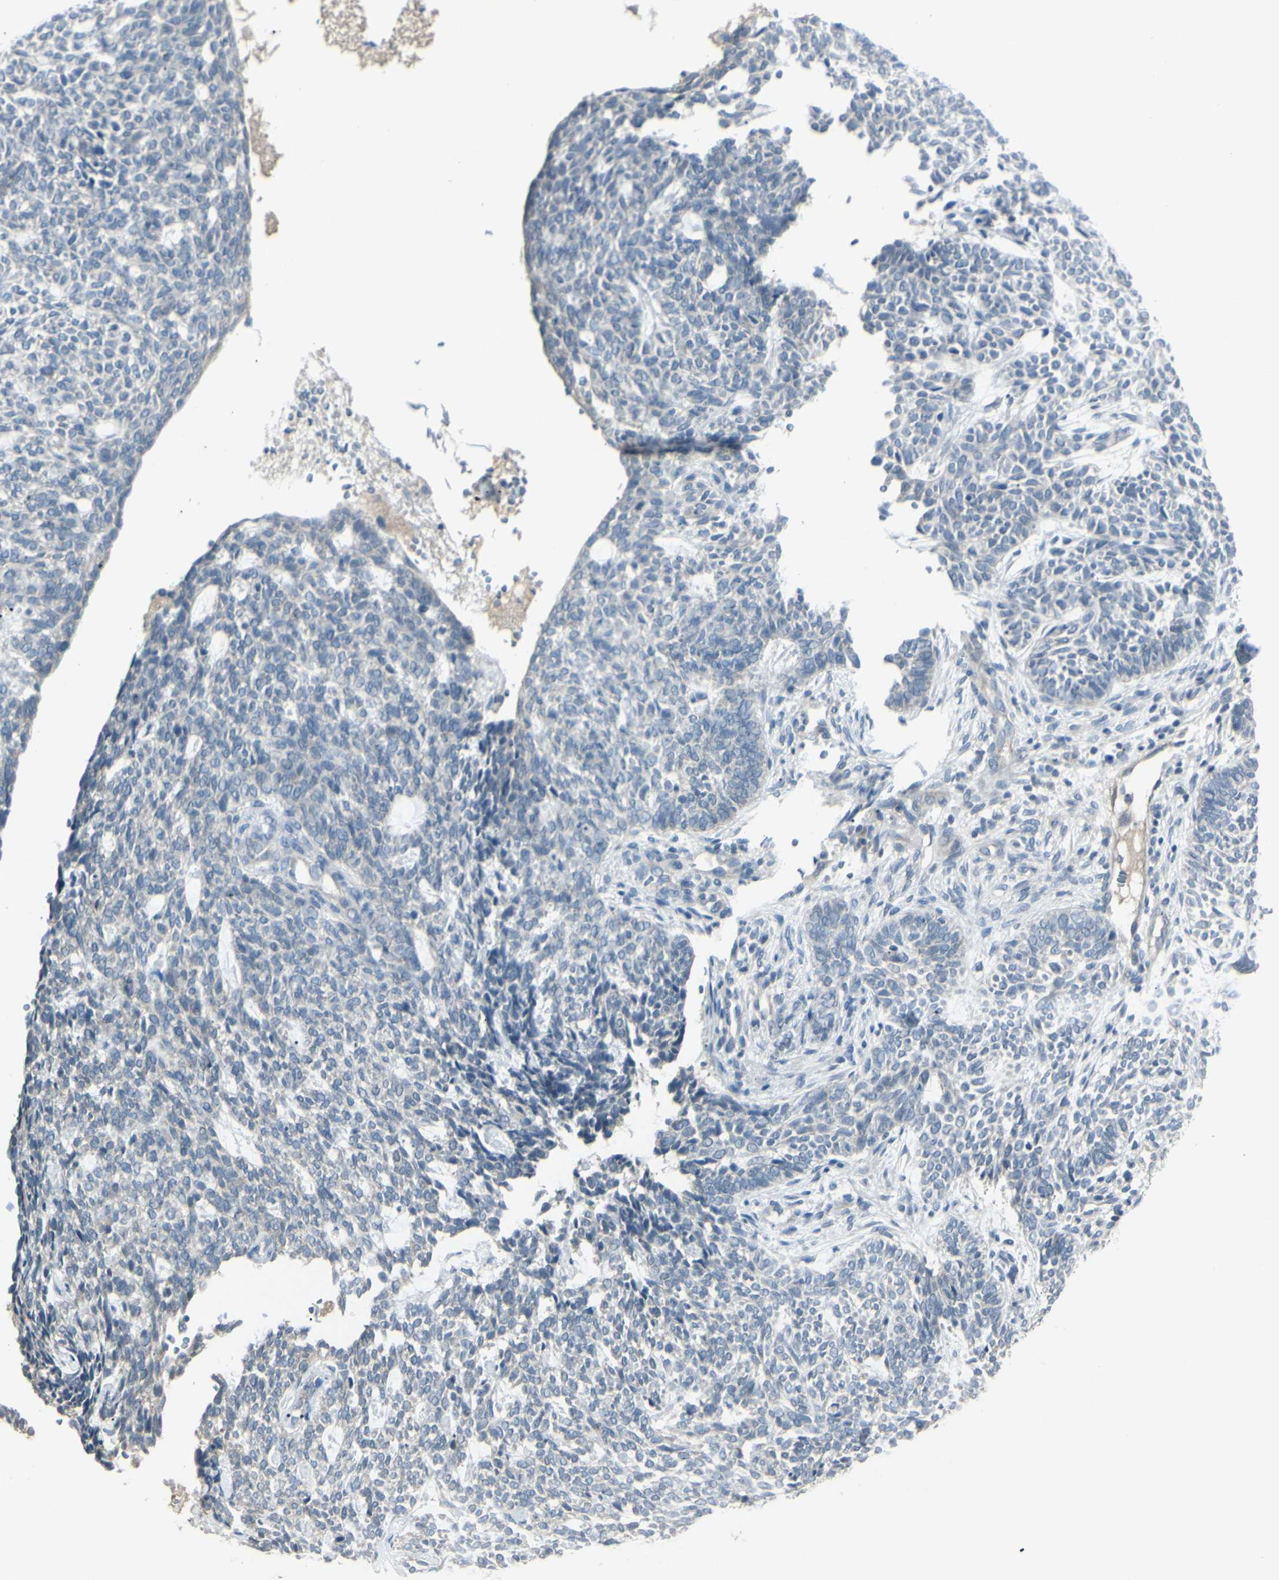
{"staining": {"intensity": "negative", "quantity": "none", "location": "none"}, "tissue": "skin cancer", "cell_type": "Tumor cells", "image_type": "cancer", "snomed": [{"axis": "morphology", "description": "Basal cell carcinoma"}, {"axis": "topography", "description": "Skin"}], "caption": "Histopathology image shows no protein positivity in tumor cells of basal cell carcinoma (skin) tissue. (Immunohistochemistry, brightfield microscopy, high magnification).", "gene": "SH3GL2", "patient": {"sex": "male", "age": 87}}